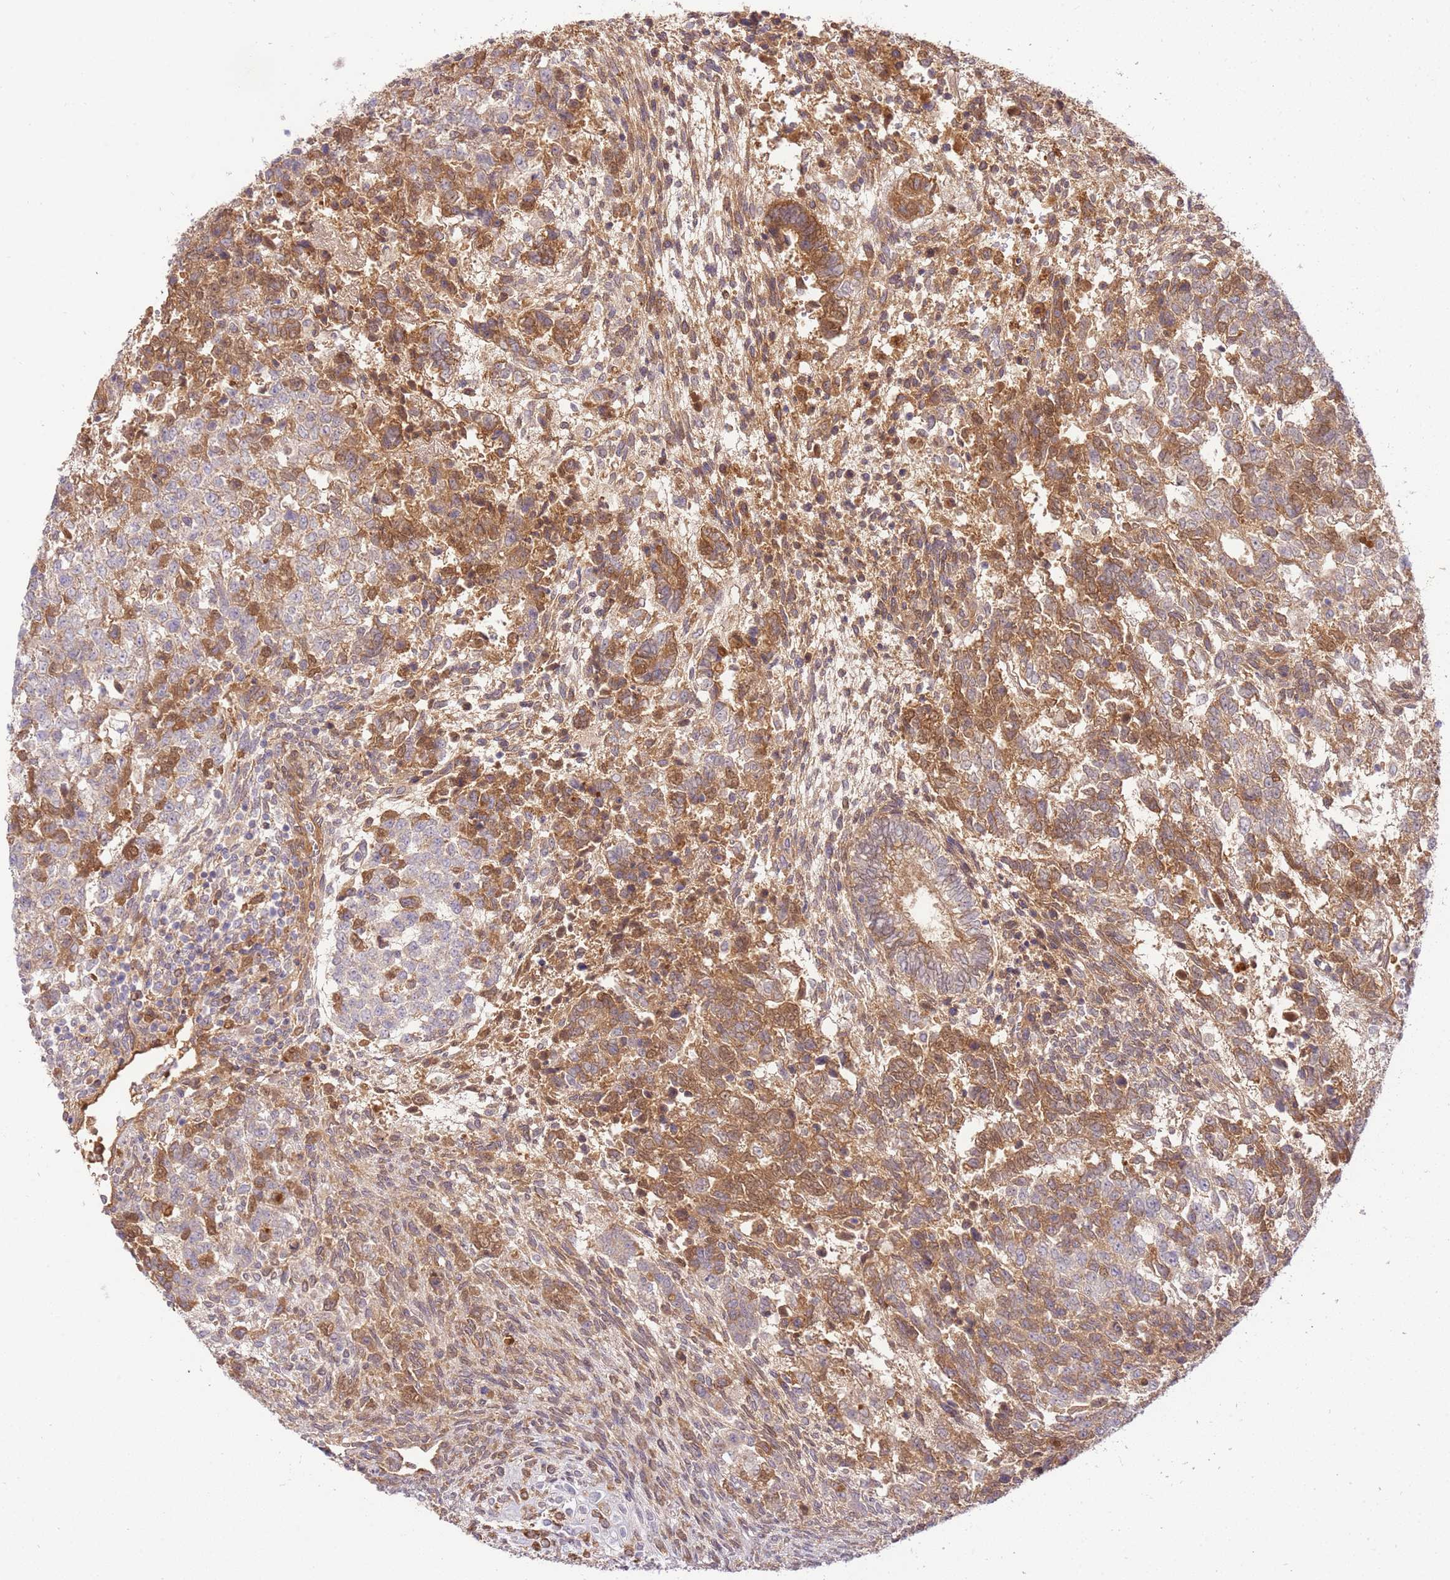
{"staining": {"intensity": "moderate", "quantity": ">75%", "location": "cytoplasmic/membranous"}, "tissue": "testis cancer", "cell_type": "Tumor cells", "image_type": "cancer", "snomed": [{"axis": "morphology", "description": "Carcinoma, Embryonal, NOS"}, {"axis": "topography", "description": "Testis"}], "caption": "Immunohistochemistry (IHC) histopathology image of testis cancer (embryonal carcinoma) stained for a protein (brown), which demonstrates medium levels of moderate cytoplasmic/membranous expression in approximately >75% of tumor cells.", "gene": "C8G", "patient": {"sex": "male", "age": 23}}